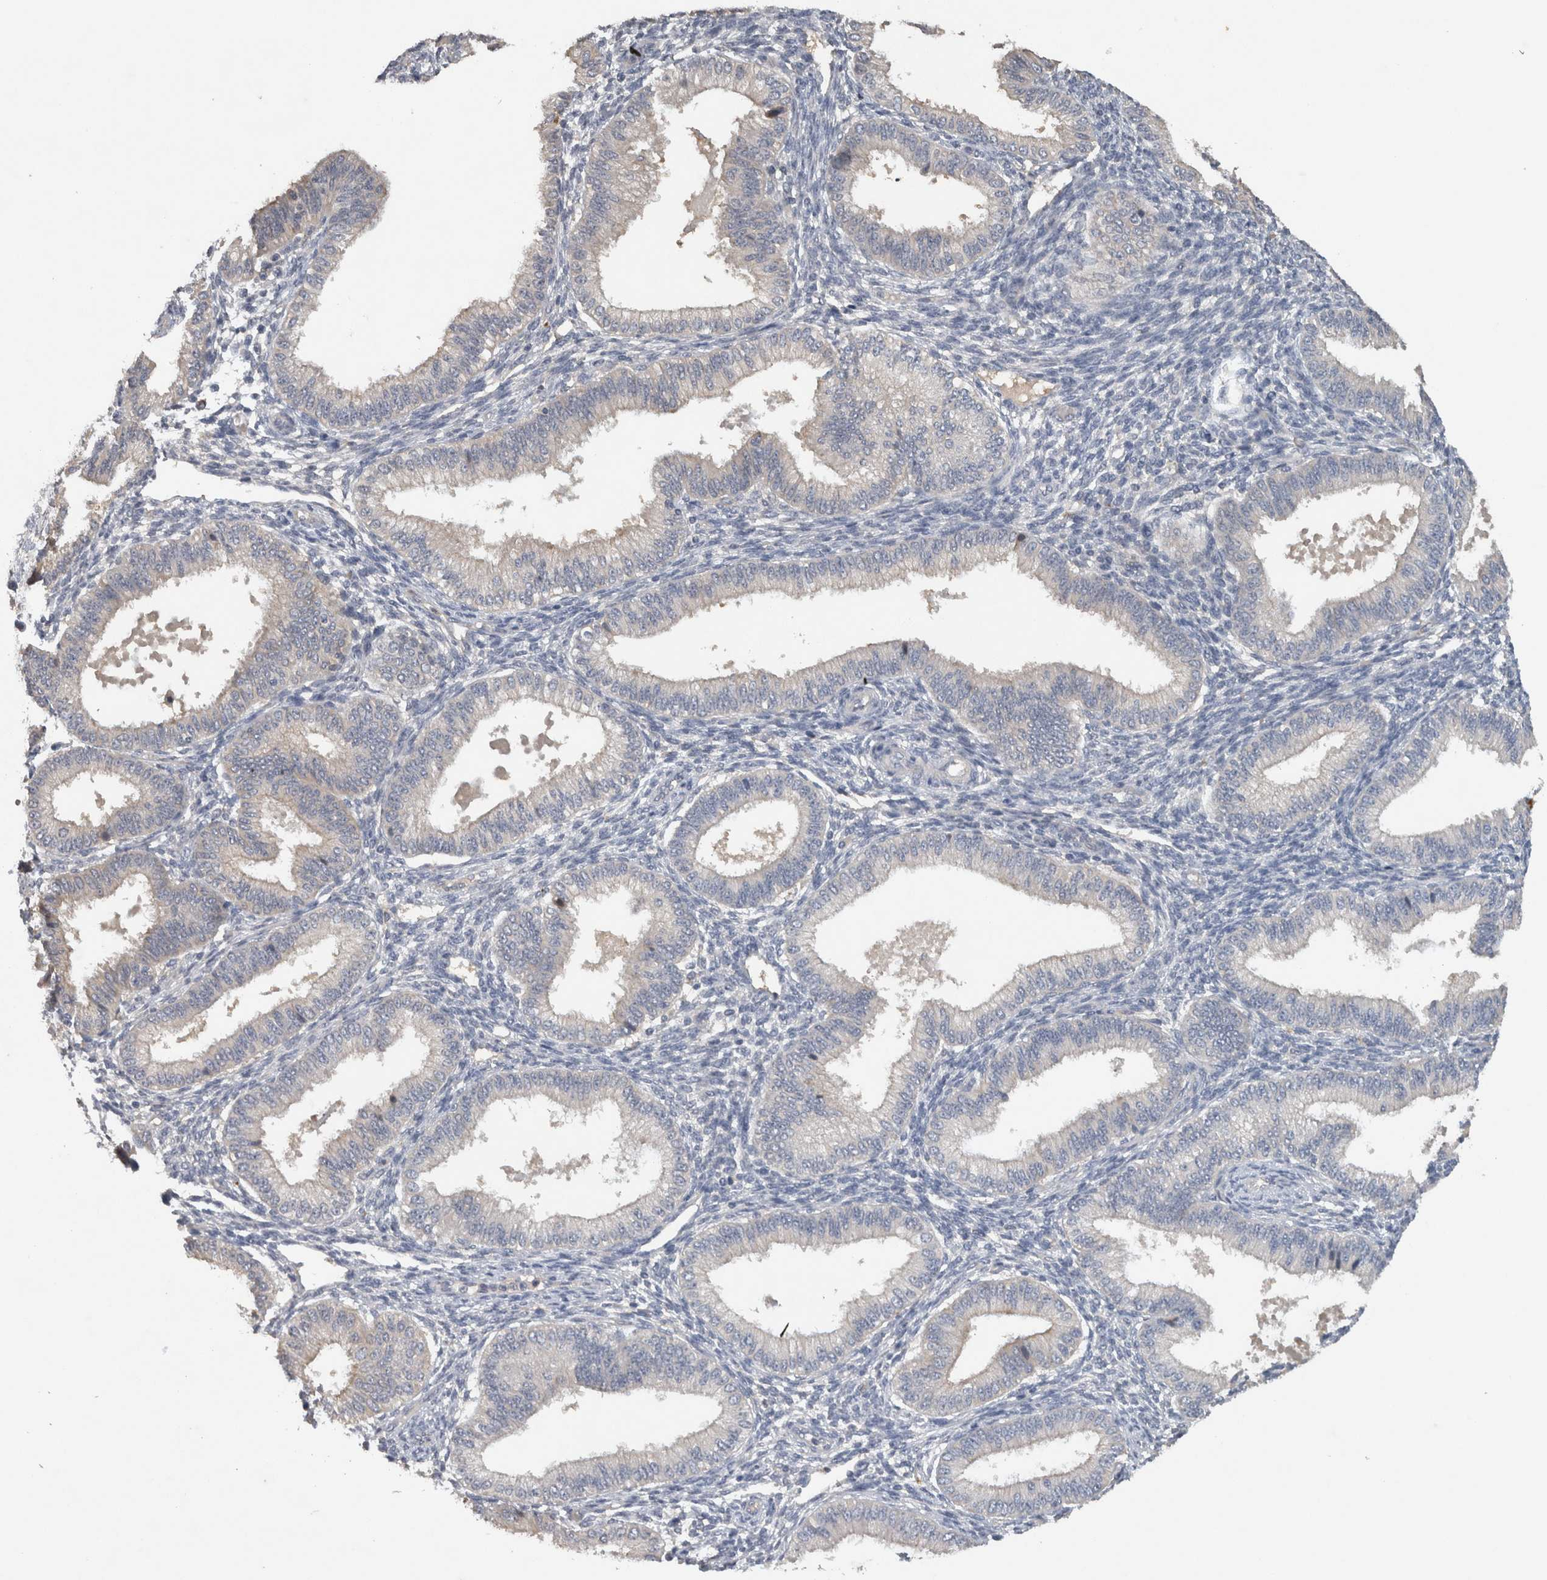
{"staining": {"intensity": "negative", "quantity": "none", "location": "none"}, "tissue": "endometrium", "cell_type": "Cells in endometrial stroma", "image_type": "normal", "snomed": [{"axis": "morphology", "description": "Normal tissue, NOS"}, {"axis": "topography", "description": "Endometrium"}], "caption": "DAB (3,3'-diaminobenzidine) immunohistochemical staining of benign human endometrium displays no significant positivity in cells in endometrial stroma. Brightfield microscopy of IHC stained with DAB (3,3'-diaminobenzidine) (brown) and hematoxylin (blue), captured at high magnification.", "gene": "HEXD", "patient": {"sex": "female", "age": 39}}